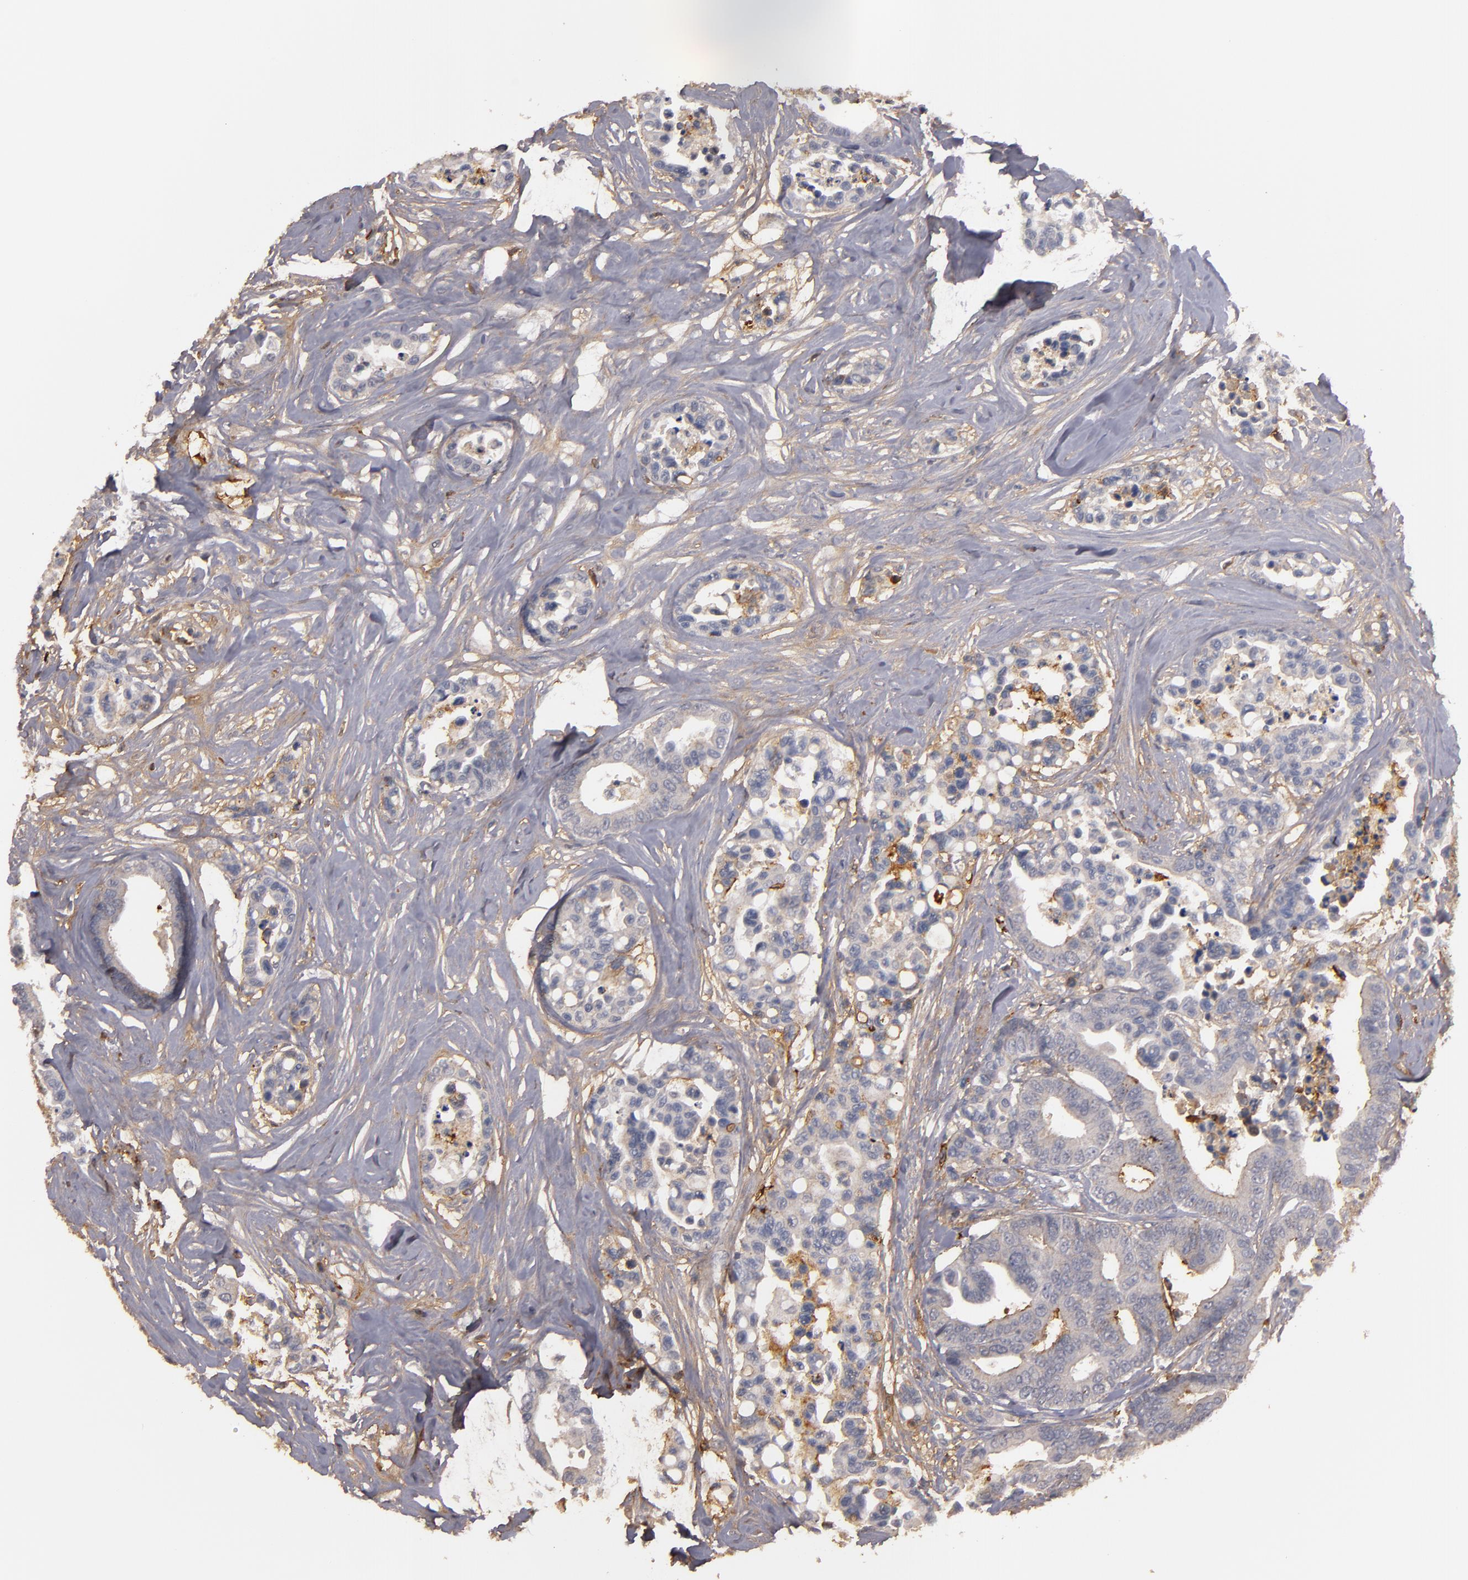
{"staining": {"intensity": "weak", "quantity": "<25%", "location": "cytoplasmic/membranous"}, "tissue": "colorectal cancer", "cell_type": "Tumor cells", "image_type": "cancer", "snomed": [{"axis": "morphology", "description": "Adenocarcinoma, NOS"}, {"axis": "topography", "description": "Colon"}], "caption": "Immunohistochemistry (IHC) of colorectal cancer (adenocarcinoma) demonstrates no expression in tumor cells.", "gene": "MBL2", "patient": {"sex": "male", "age": 82}}